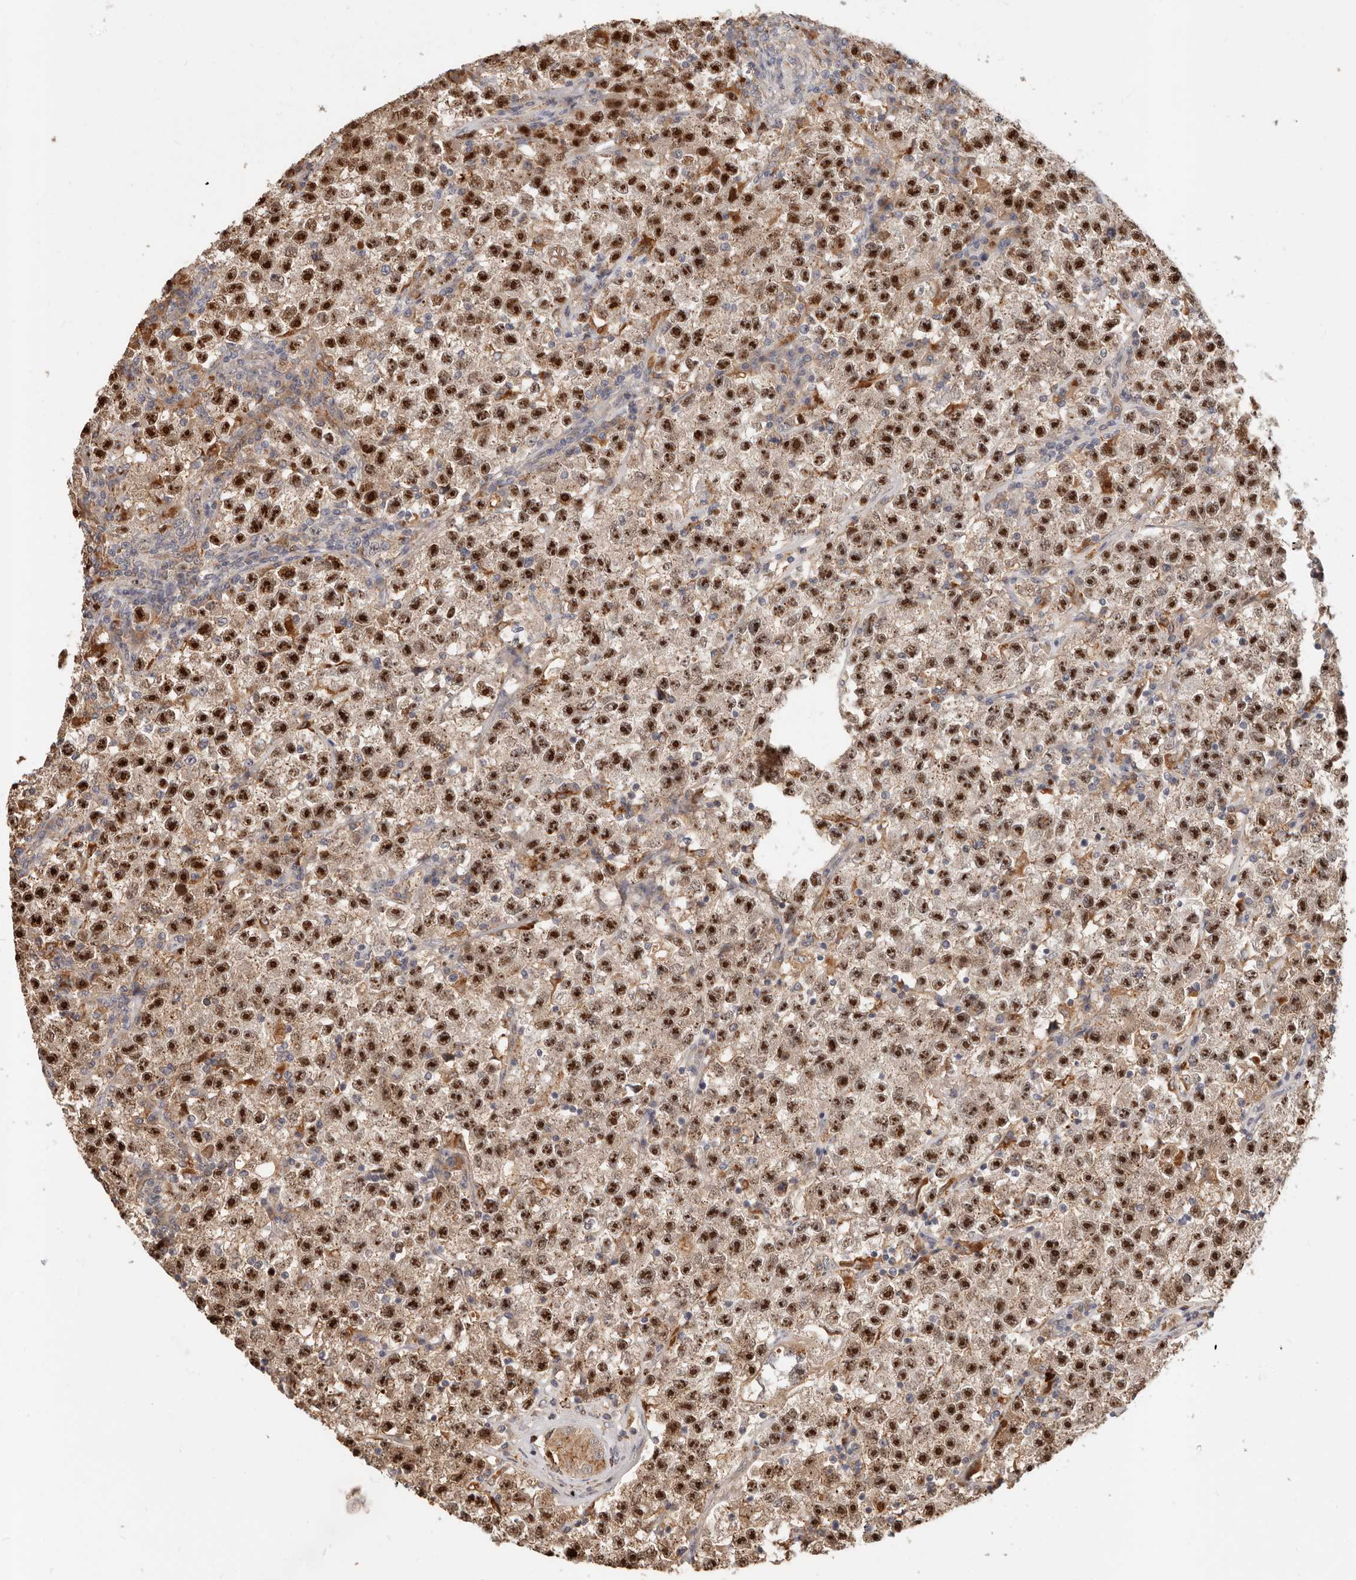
{"staining": {"intensity": "strong", "quantity": ">75%", "location": "nuclear"}, "tissue": "testis cancer", "cell_type": "Tumor cells", "image_type": "cancer", "snomed": [{"axis": "morphology", "description": "Seminoma, NOS"}, {"axis": "topography", "description": "Testis"}], "caption": "Brown immunohistochemical staining in testis cancer (seminoma) demonstrates strong nuclear staining in approximately >75% of tumor cells.", "gene": "ZRANB1", "patient": {"sex": "male", "age": 22}}